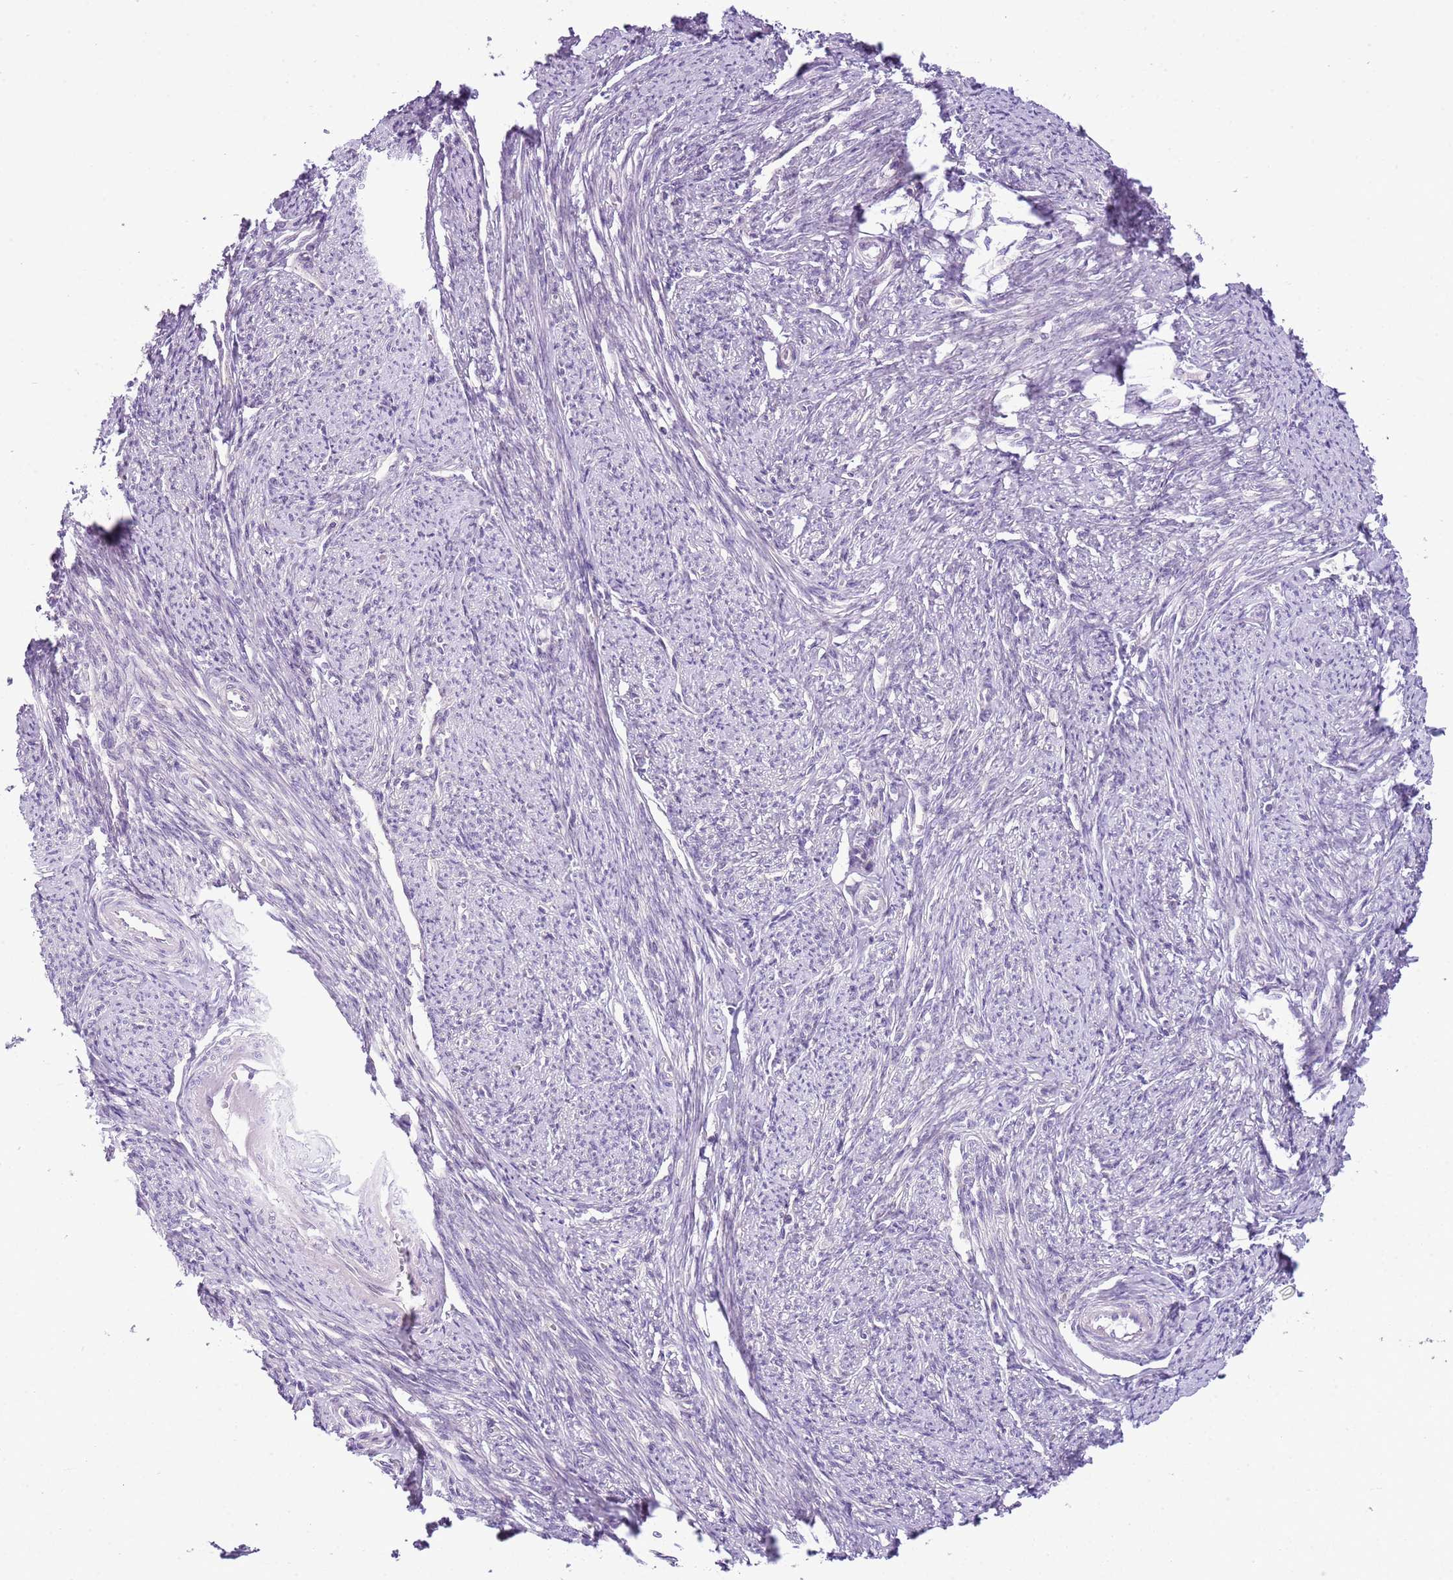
{"staining": {"intensity": "negative", "quantity": "none", "location": "none"}, "tissue": "smooth muscle", "cell_type": "Smooth muscle cells", "image_type": "normal", "snomed": [{"axis": "morphology", "description": "Normal tissue, NOS"}, {"axis": "topography", "description": "Smooth muscle"}, {"axis": "topography", "description": "Uterus"}], "caption": "Image shows no protein positivity in smooth muscle cells of normal smooth muscle.", "gene": "FAM120C", "patient": {"sex": "female", "age": 59}}